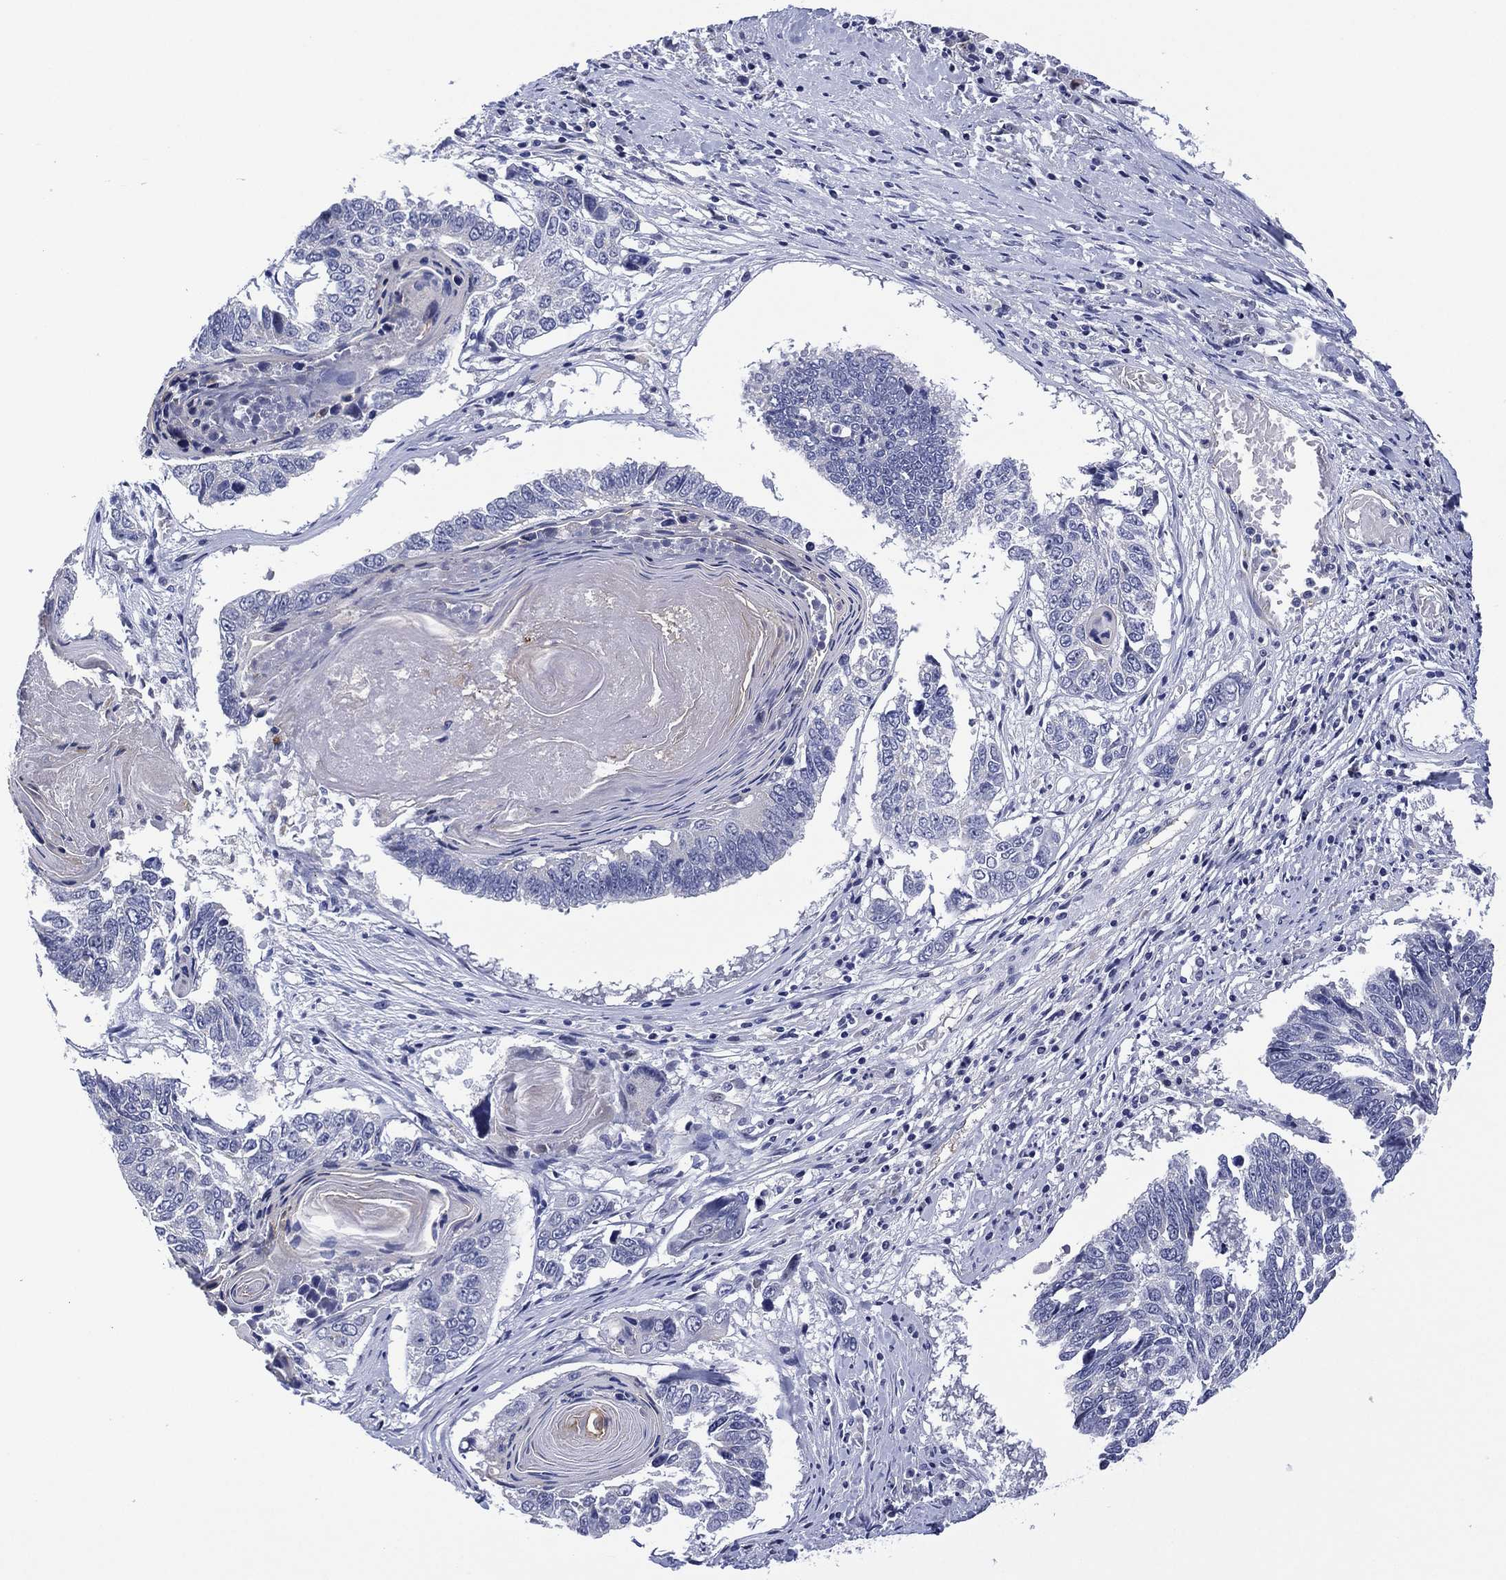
{"staining": {"intensity": "negative", "quantity": "none", "location": "none"}, "tissue": "lung cancer", "cell_type": "Tumor cells", "image_type": "cancer", "snomed": [{"axis": "morphology", "description": "Squamous cell carcinoma, NOS"}, {"axis": "topography", "description": "Lung"}], "caption": "Tumor cells show no significant protein staining in lung squamous cell carcinoma.", "gene": "CLIP3", "patient": {"sex": "male", "age": 73}}